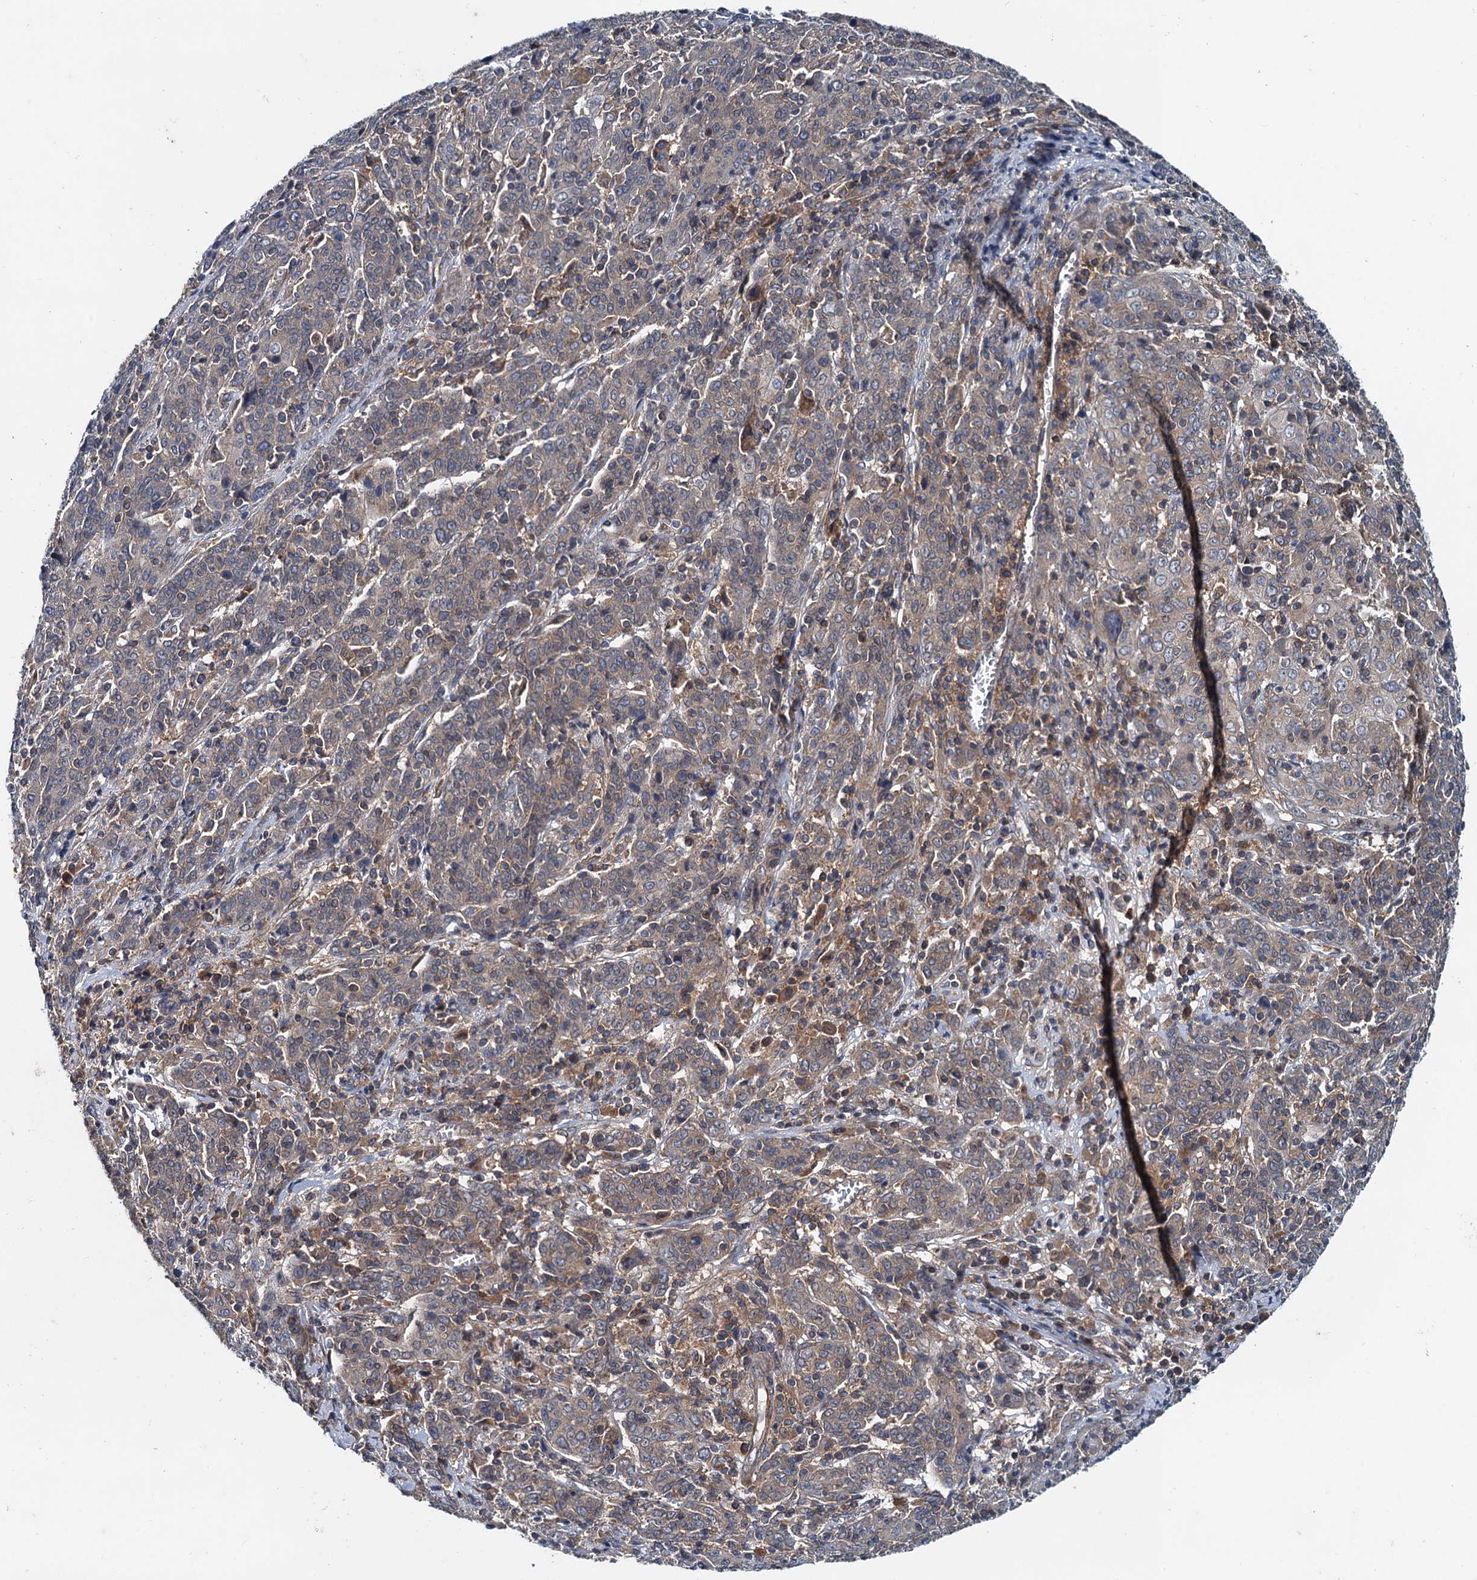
{"staining": {"intensity": "weak", "quantity": "25%-75%", "location": "cytoplasmic/membranous"}, "tissue": "cervical cancer", "cell_type": "Tumor cells", "image_type": "cancer", "snomed": [{"axis": "morphology", "description": "Squamous cell carcinoma, NOS"}, {"axis": "topography", "description": "Cervix"}], "caption": "Cervical cancer (squamous cell carcinoma) stained with a brown dye exhibits weak cytoplasmic/membranous positive positivity in approximately 25%-75% of tumor cells.", "gene": "EFL1", "patient": {"sex": "female", "age": 67}}